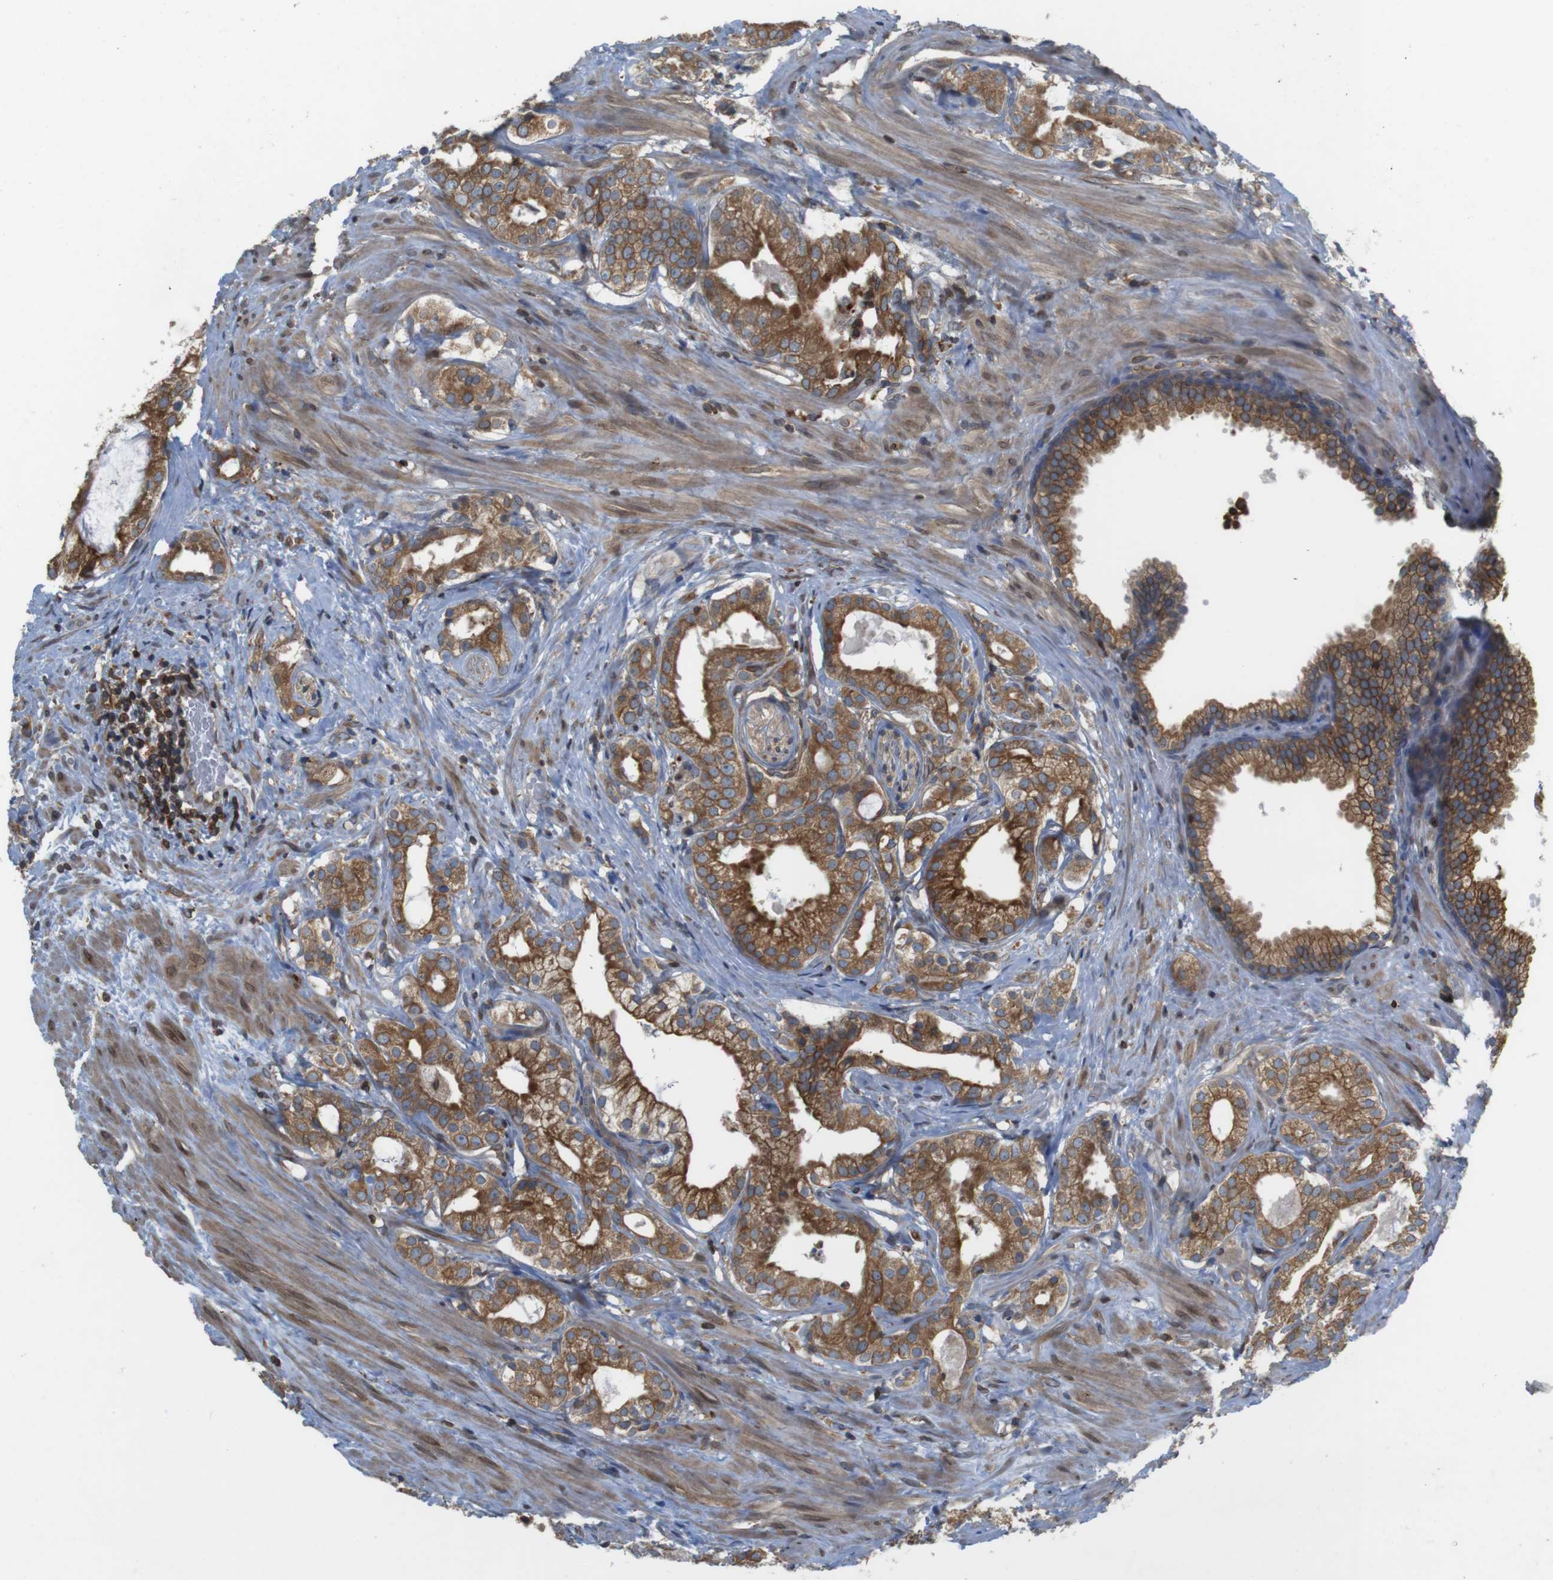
{"staining": {"intensity": "strong", "quantity": ">75%", "location": "cytoplasmic/membranous"}, "tissue": "prostate cancer", "cell_type": "Tumor cells", "image_type": "cancer", "snomed": [{"axis": "morphology", "description": "Adenocarcinoma, Low grade"}, {"axis": "topography", "description": "Prostate"}], "caption": "The micrograph shows immunohistochemical staining of prostate cancer (adenocarcinoma (low-grade)). There is strong cytoplasmic/membranous staining is seen in about >75% of tumor cells. The protein of interest is stained brown, and the nuclei are stained in blue (DAB IHC with brightfield microscopy, high magnification).", "gene": "ARL6IP5", "patient": {"sex": "male", "age": 59}}